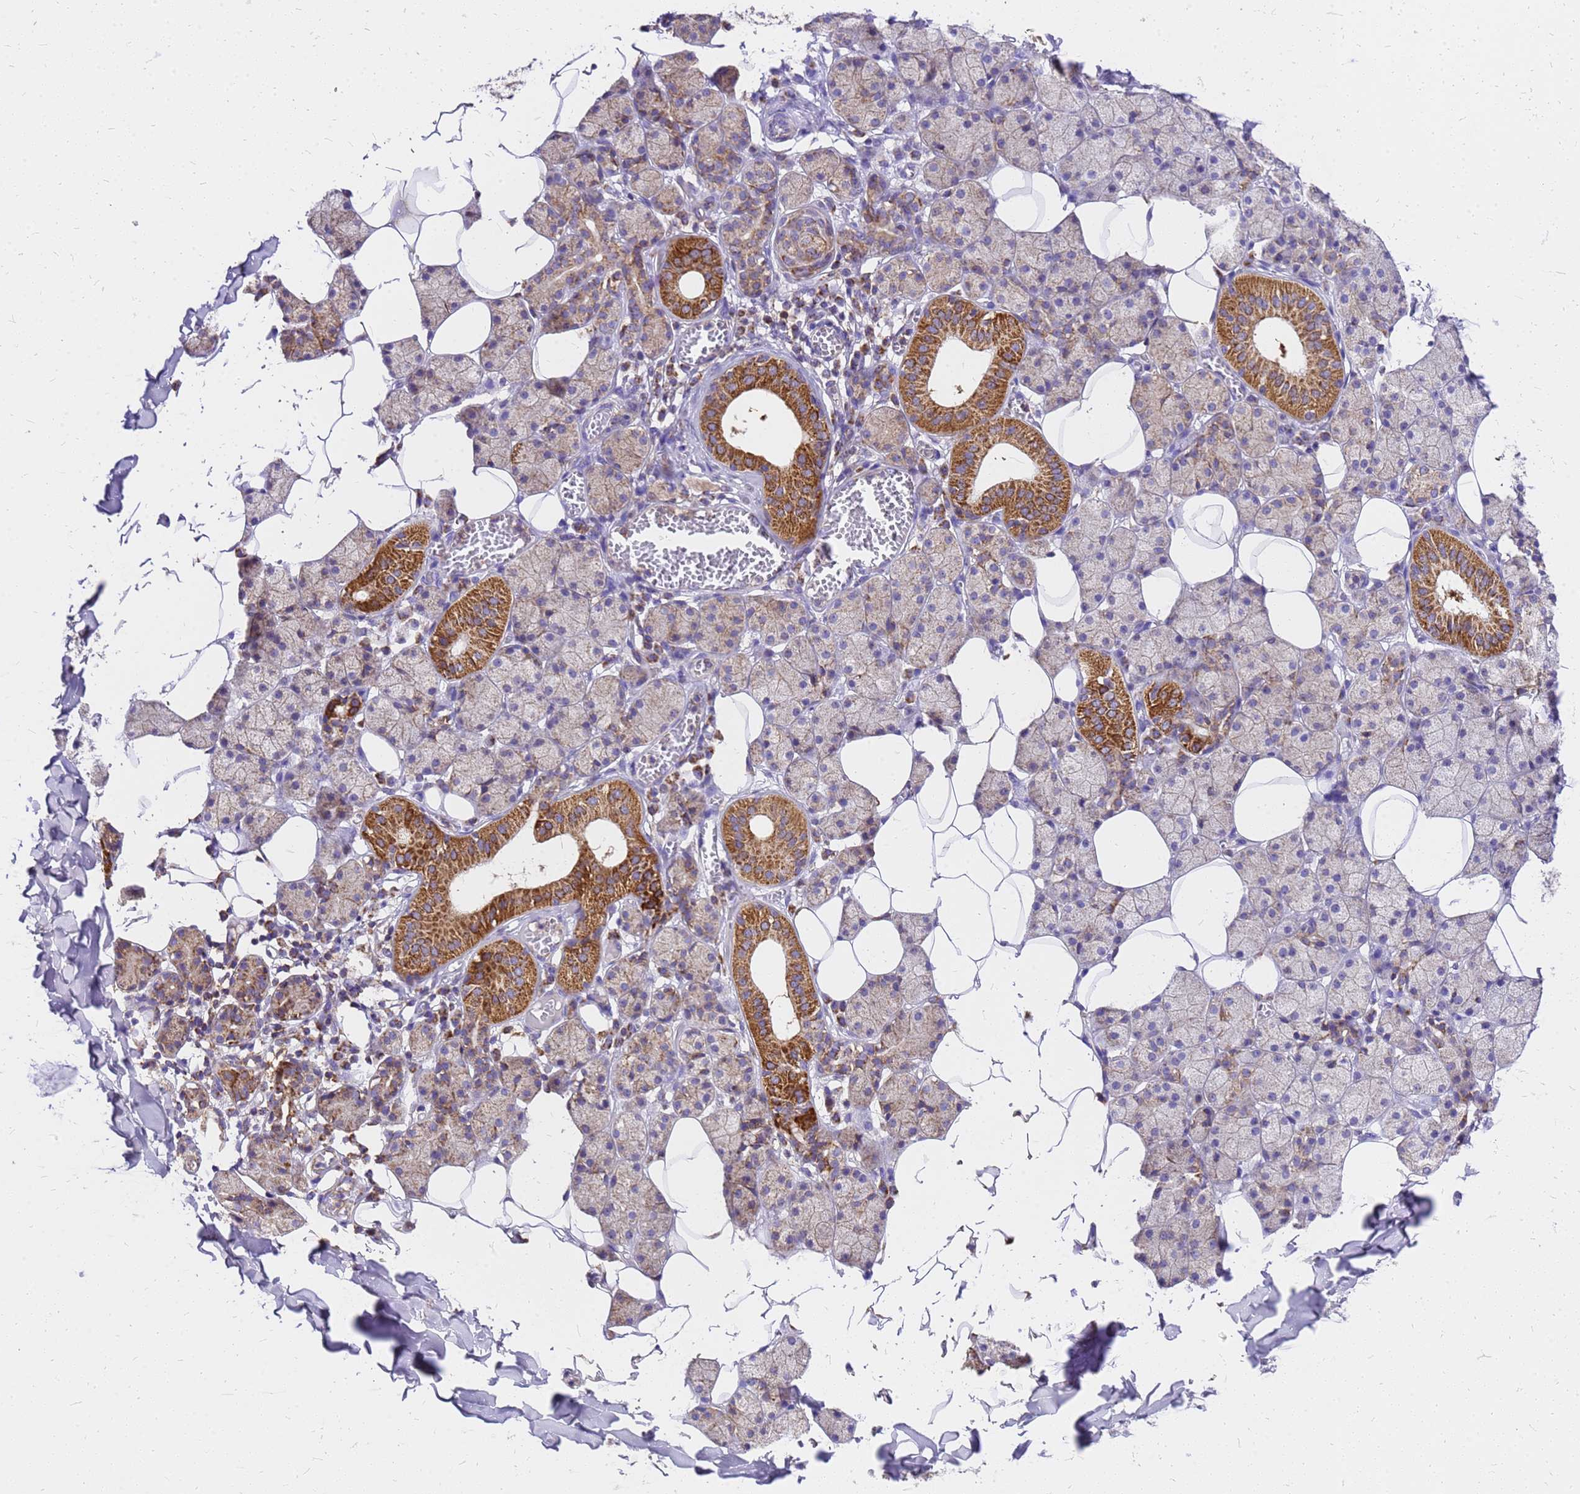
{"staining": {"intensity": "strong", "quantity": "25%-75%", "location": "cytoplasmic/membranous"}, "tissue": "salivary gland", "cell_type": "Glandular cells", "image_type": "normal", "snomed": [{"axis": "morphology", "description": "Normal tissue, NOS"}, {"axis": "topography", "description": "Salivary gland"}], "caption": "Glandular cells demonstrate strong cytoplasmic/membranous expression in approximately 25%-75% of cells in benign salivary gland. The protein is shown in brown color, while the nuclei are stained blue.", "gene": "MRPS26", "patient": {"sex": "female", "age": 33}}